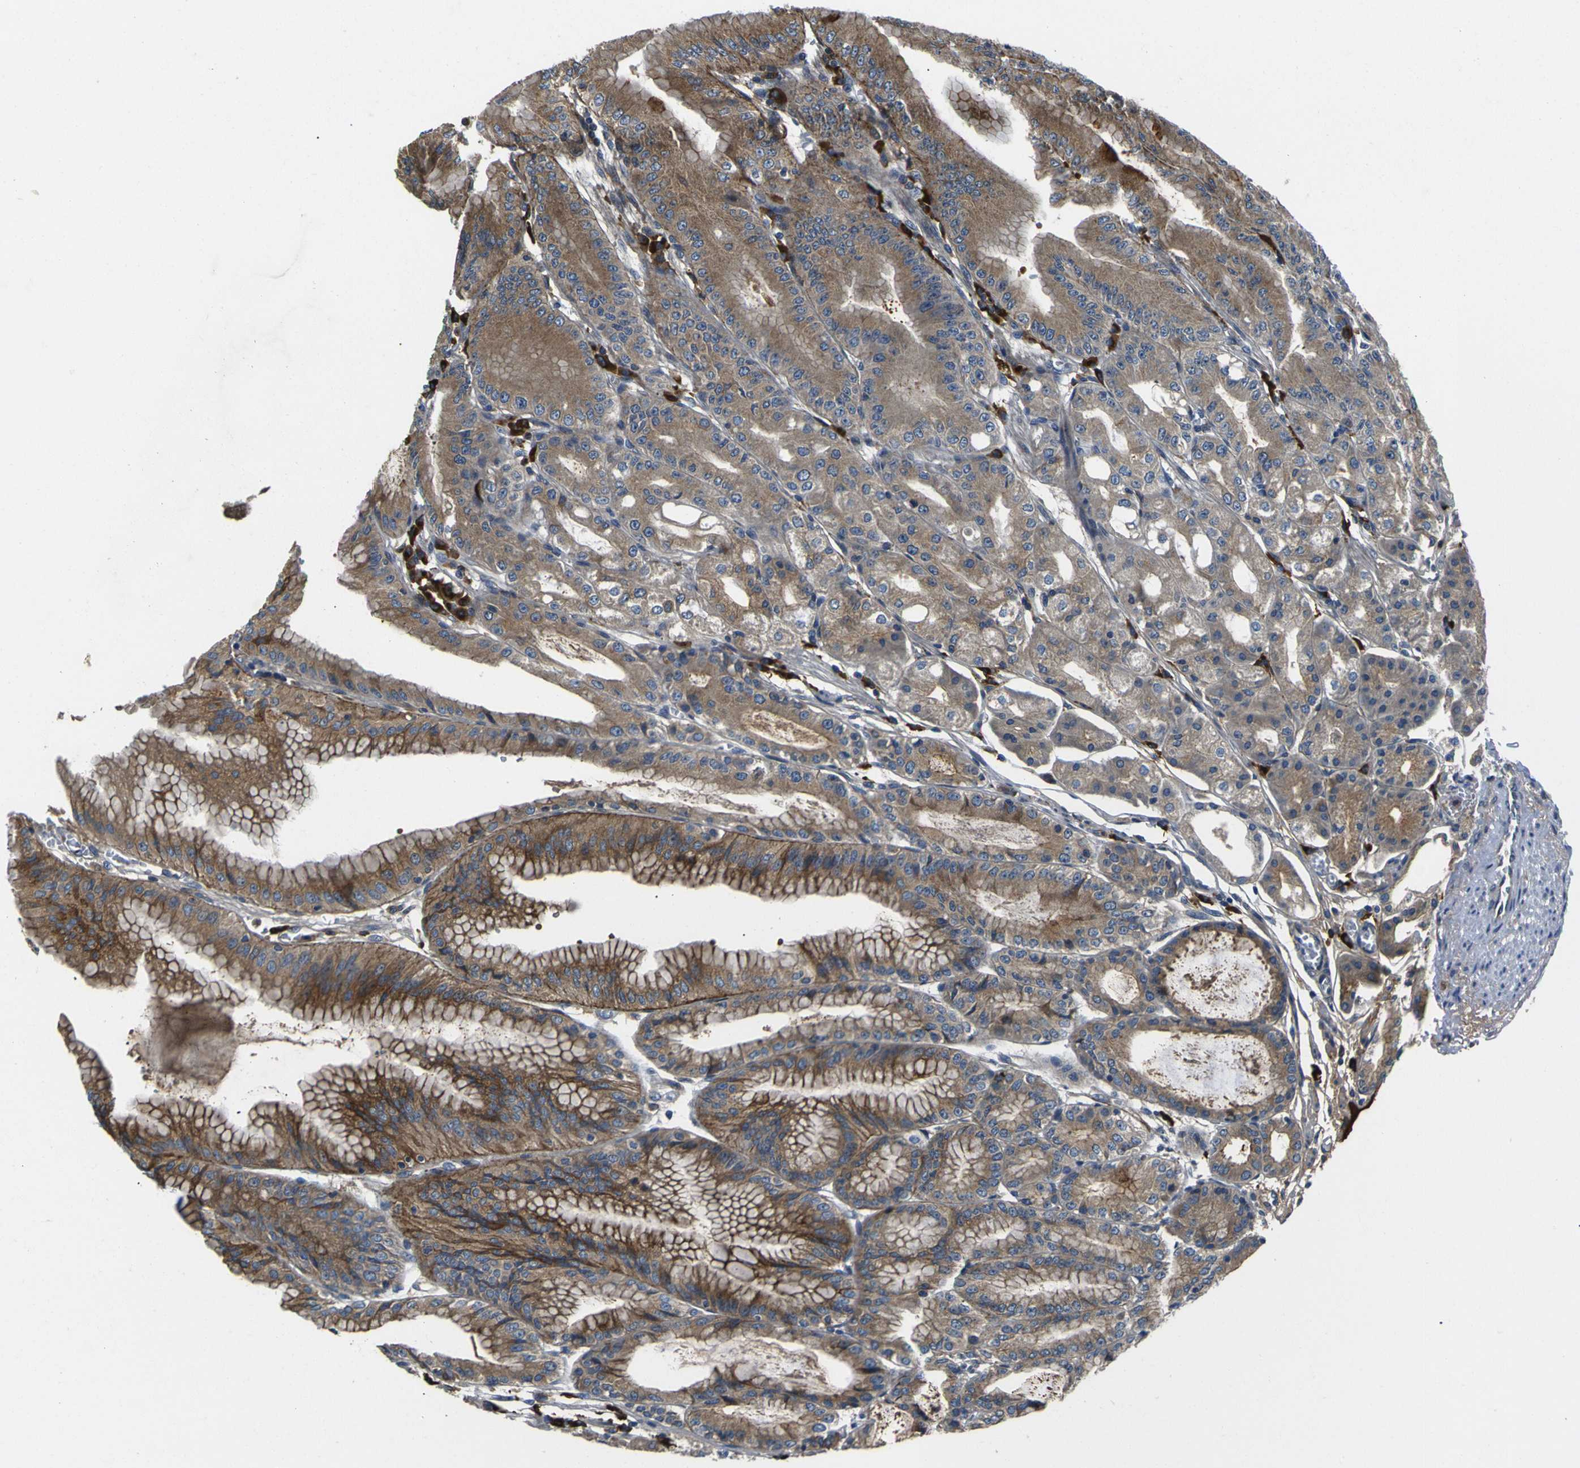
{"staining": {"intensity": "moderate", "quantity": ">75%", "location": "cytoplasmic/membranous"}, "tissue": "stomach", "cell_type": "Glandular cells", "image_type": "normal", "snomed": [{"axis": "morphology", "description": "Normal tissue, NOS"}, {"axis": "topography", "description": "Stomach, lower"}], "caption": "A histopathology image showing moderate cytoplasmic/membranous expression in approximately >75% of glandular cells in normal stomach, as visualized by brown immunohistochemical staining.", "gene": "RAB1B", "patient": {"sex": "male", "age": 71}}